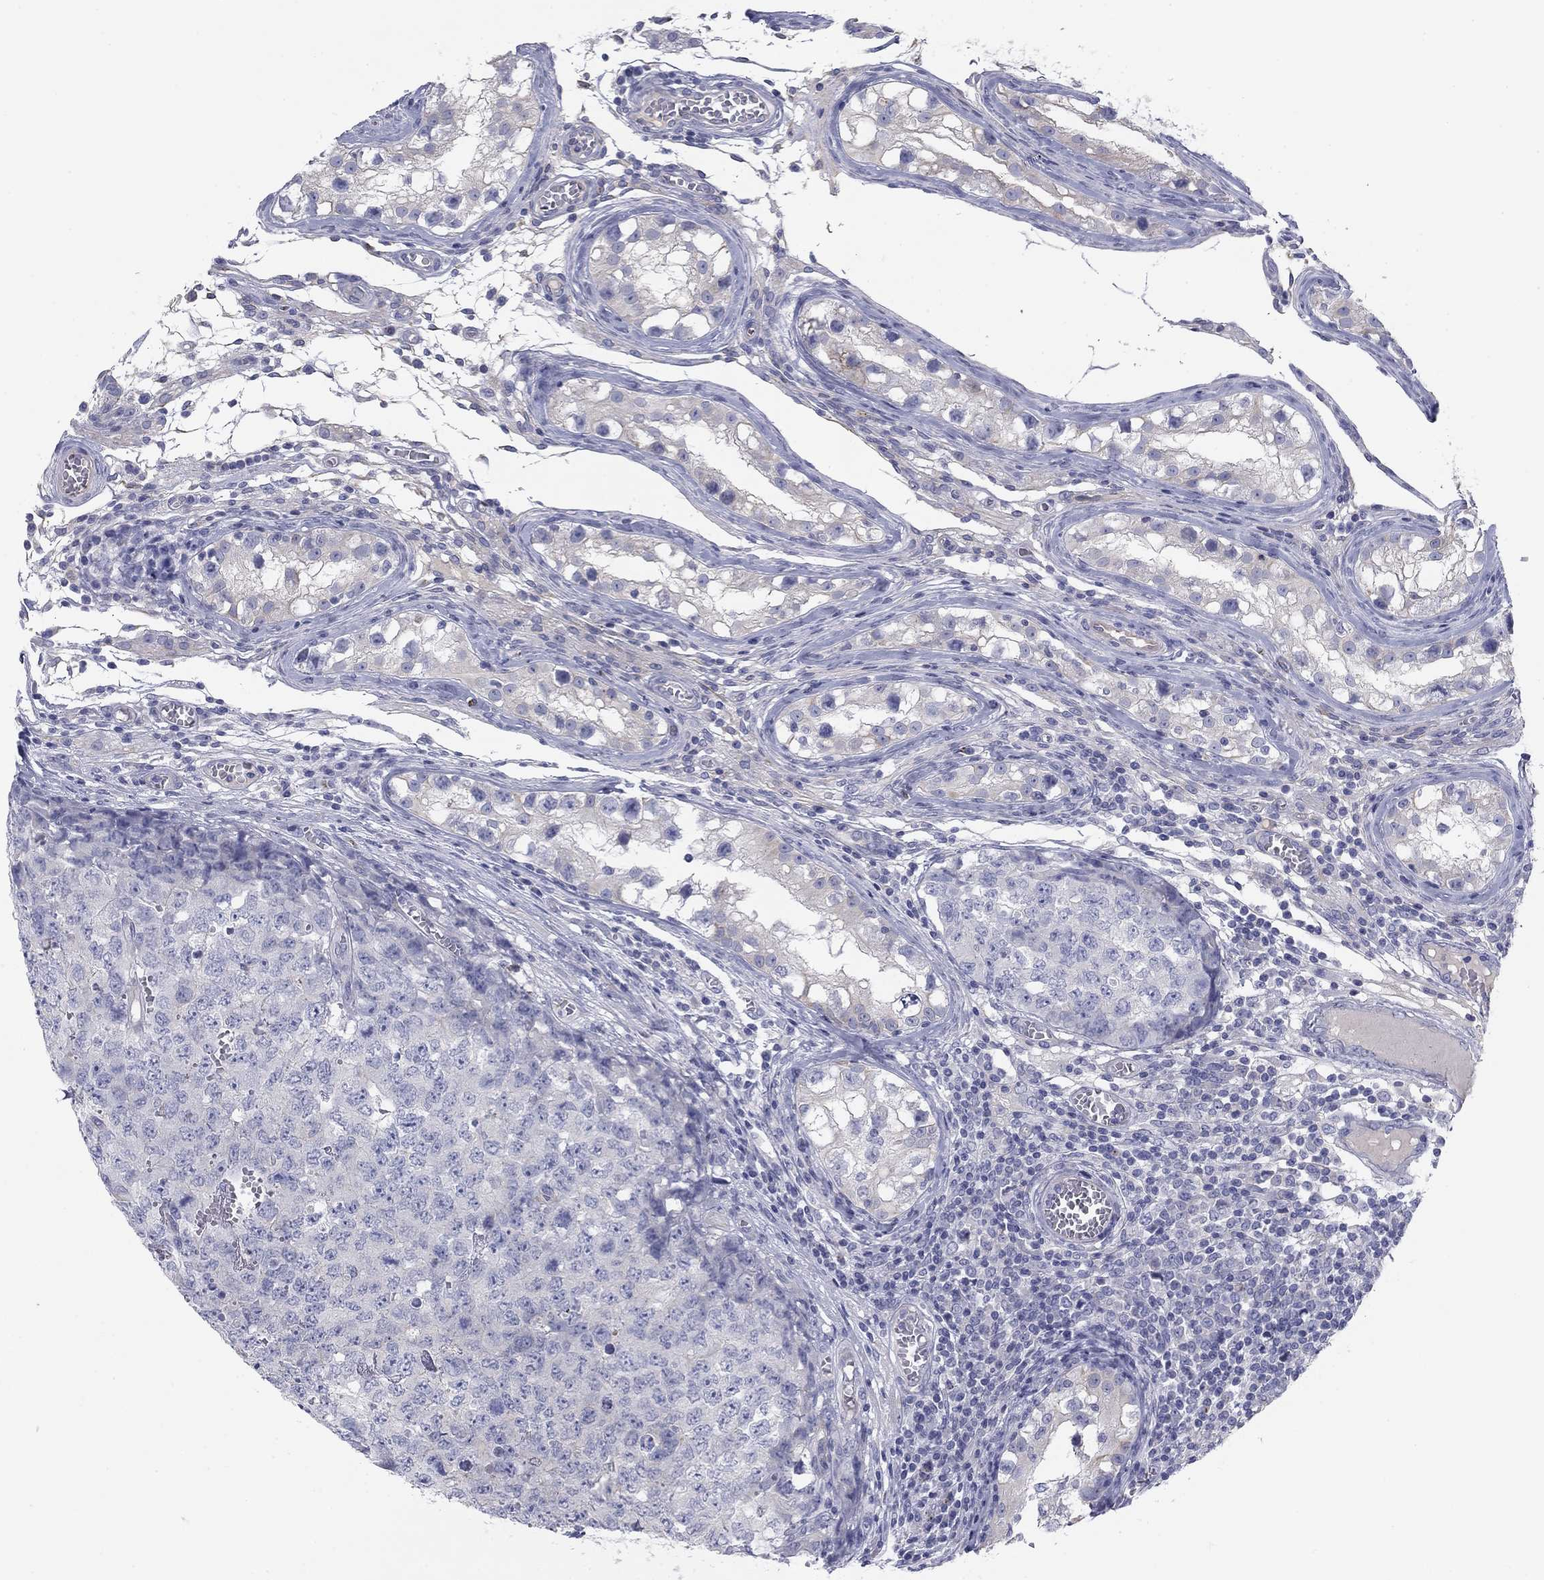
{"staining": {"intensity": "negative", "quantity": "none", "location": "none"}, "tissue": "testis cancer", "cell_type": "Tumor cells", "image_type": "cancer", "snomed": [{"axis": "morphology", "description": "Carcinoma, Embryonal, NOS"}, {"axis": "topography", "description": "Testis"}], "caption": "High magnification brightfield microscopy of testis cancer stained with DAB (3,3'-diaminobenzidine) (brown) and counterstained with hematoxylin (blue): tumor cells show no significant expression. (Brightfield microscopy of DAB (3,3'-diaminobenzidine) immunohistochemistry at high magnification).", "gene": "SEPTIN3", "patient": {"sex": "male", "age": 23}}